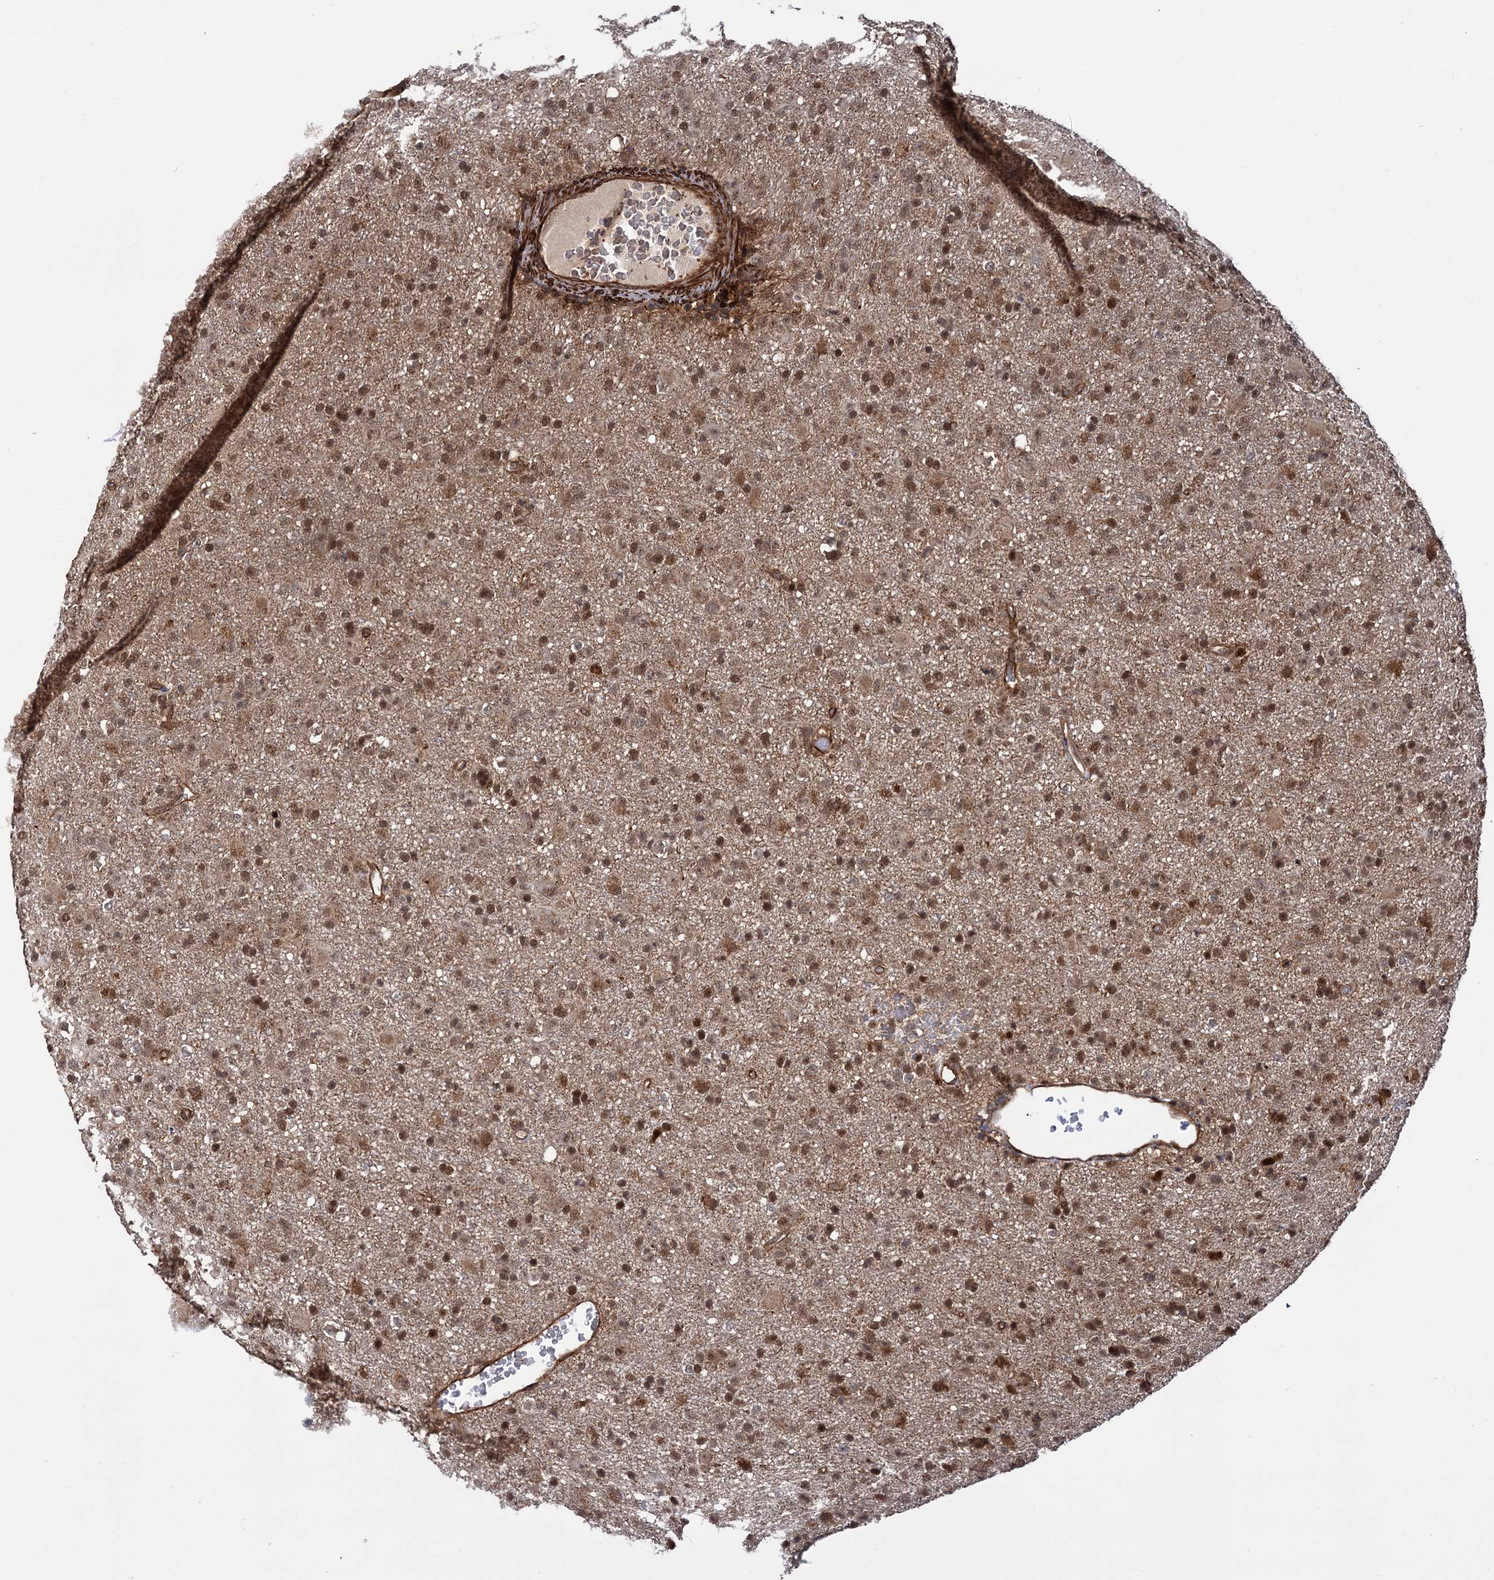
{"staining": {"intensity": "moderate", "quantity": ">75%", "location": "cytoplasmic/membranous,nuclear"}, "tissue": "glioma", "cell_type": "Tumor cells", "image_type": "cancer", "snomed": [{"axis": "morphology", "description": "Glioma, malignant, Low grade"}, {"axis": "topography", "description": "Brain"}], "caption": "DAB (3,3'-diaminobenzidine) immunohistochemical staining of malignant glioma (low-grade) reveals moderate cytoplasmic/membranous and nuclear protein positivity in approximately >75% of tumor cells. The staining was performed using DAB to visualize the protein expression in brown, while the nuclei were stained in blue with hematoxylin (Magnification: 20x).", "gene": "ATP8B4", "patient": {"sex": "male", "age": 65}}